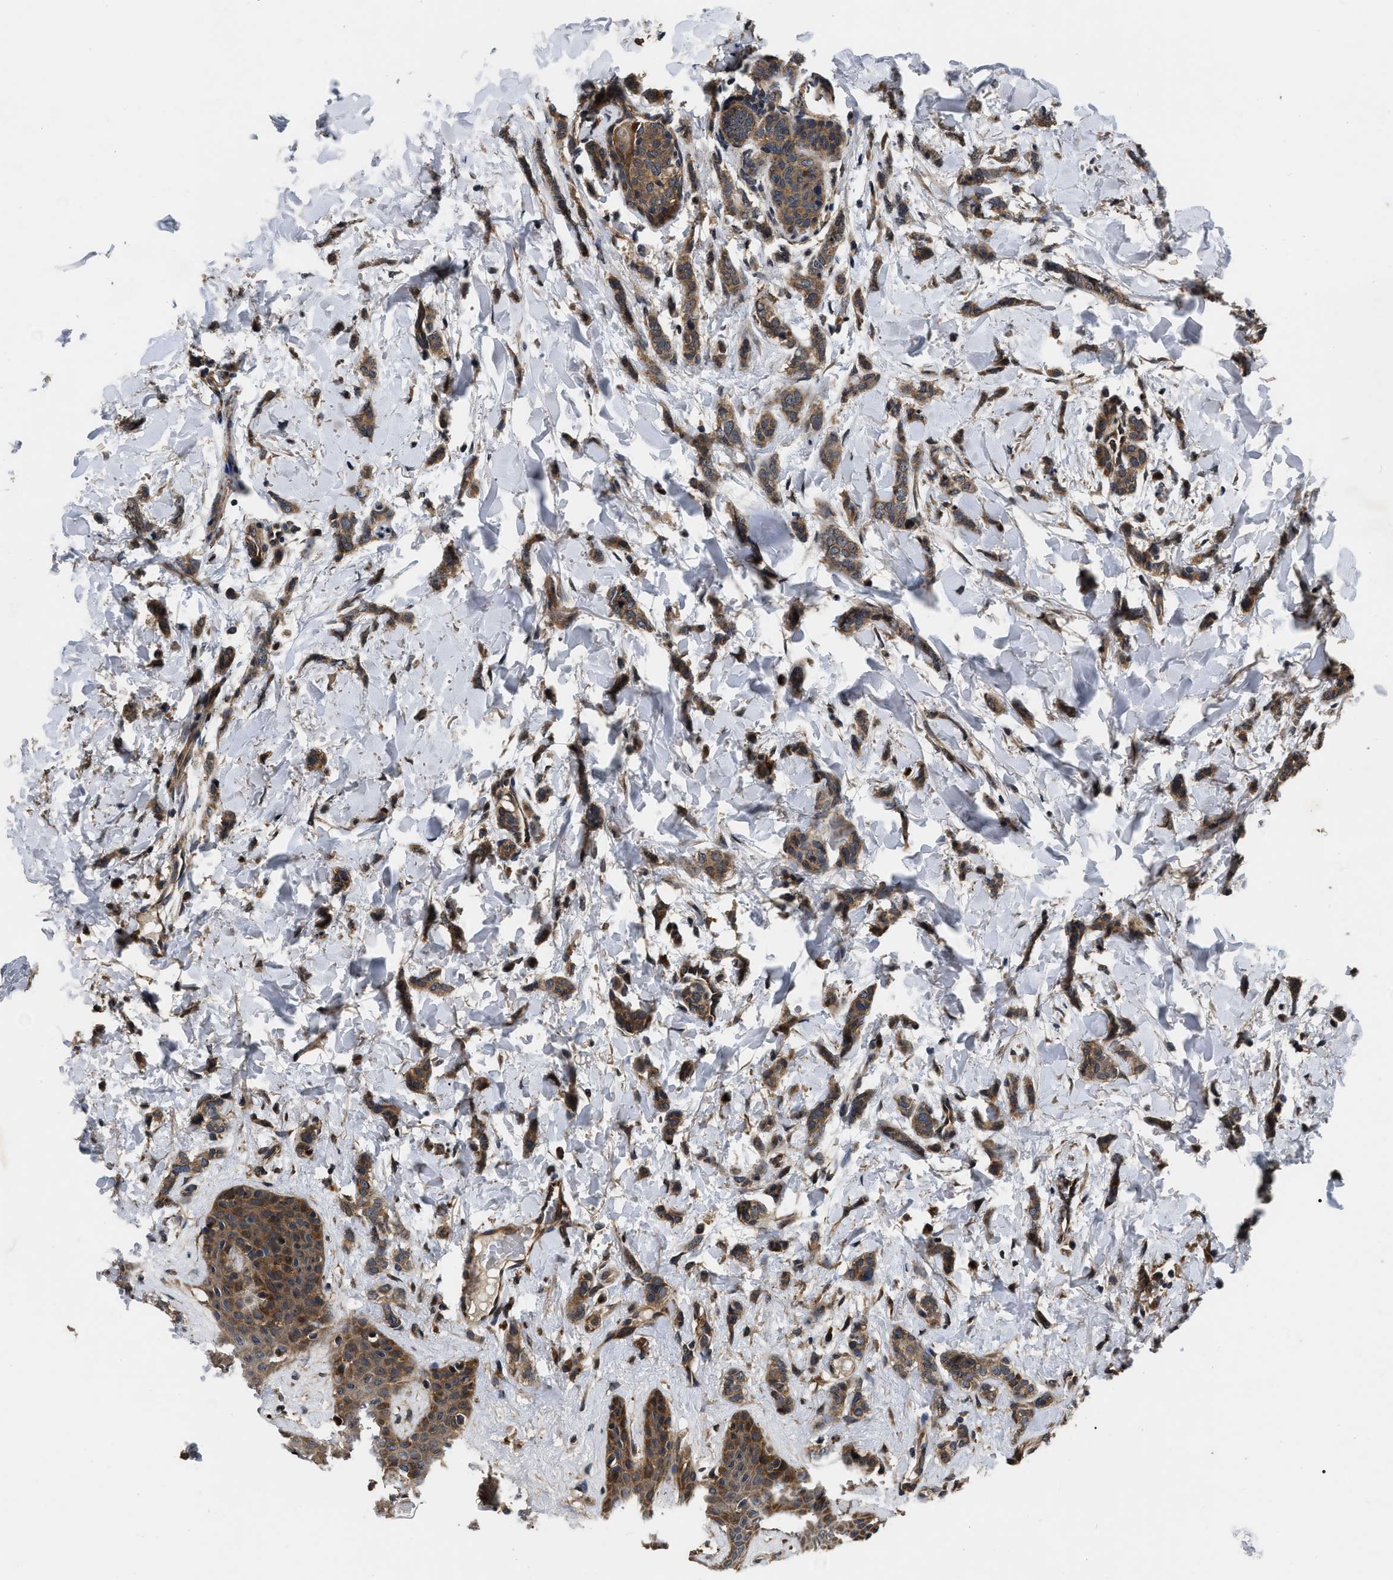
{"staining": {"intensity": "moderate", "quantity": ">75%", "location": "cytoplasmic/membranous"}, "tissue": "breast cancer", "cell_type": "Tumor cells", "image_type": "cancer", "snomed": [{"axis": "morphology", "description": "Lobular carcinoma"}, {"axis": "topography", "description": "Skin"}, {"axis": "topography", "description": "Breast"}], "caption": "Breast cancer (lobular carcinoma) tissue demonstrates moderate cytoplasmic/membranous staining in about >75% of tumor cells, visualized by immunohistochemistry.", "gene": "PPWD1", "patient": {"sex": "female", "age": 46}}